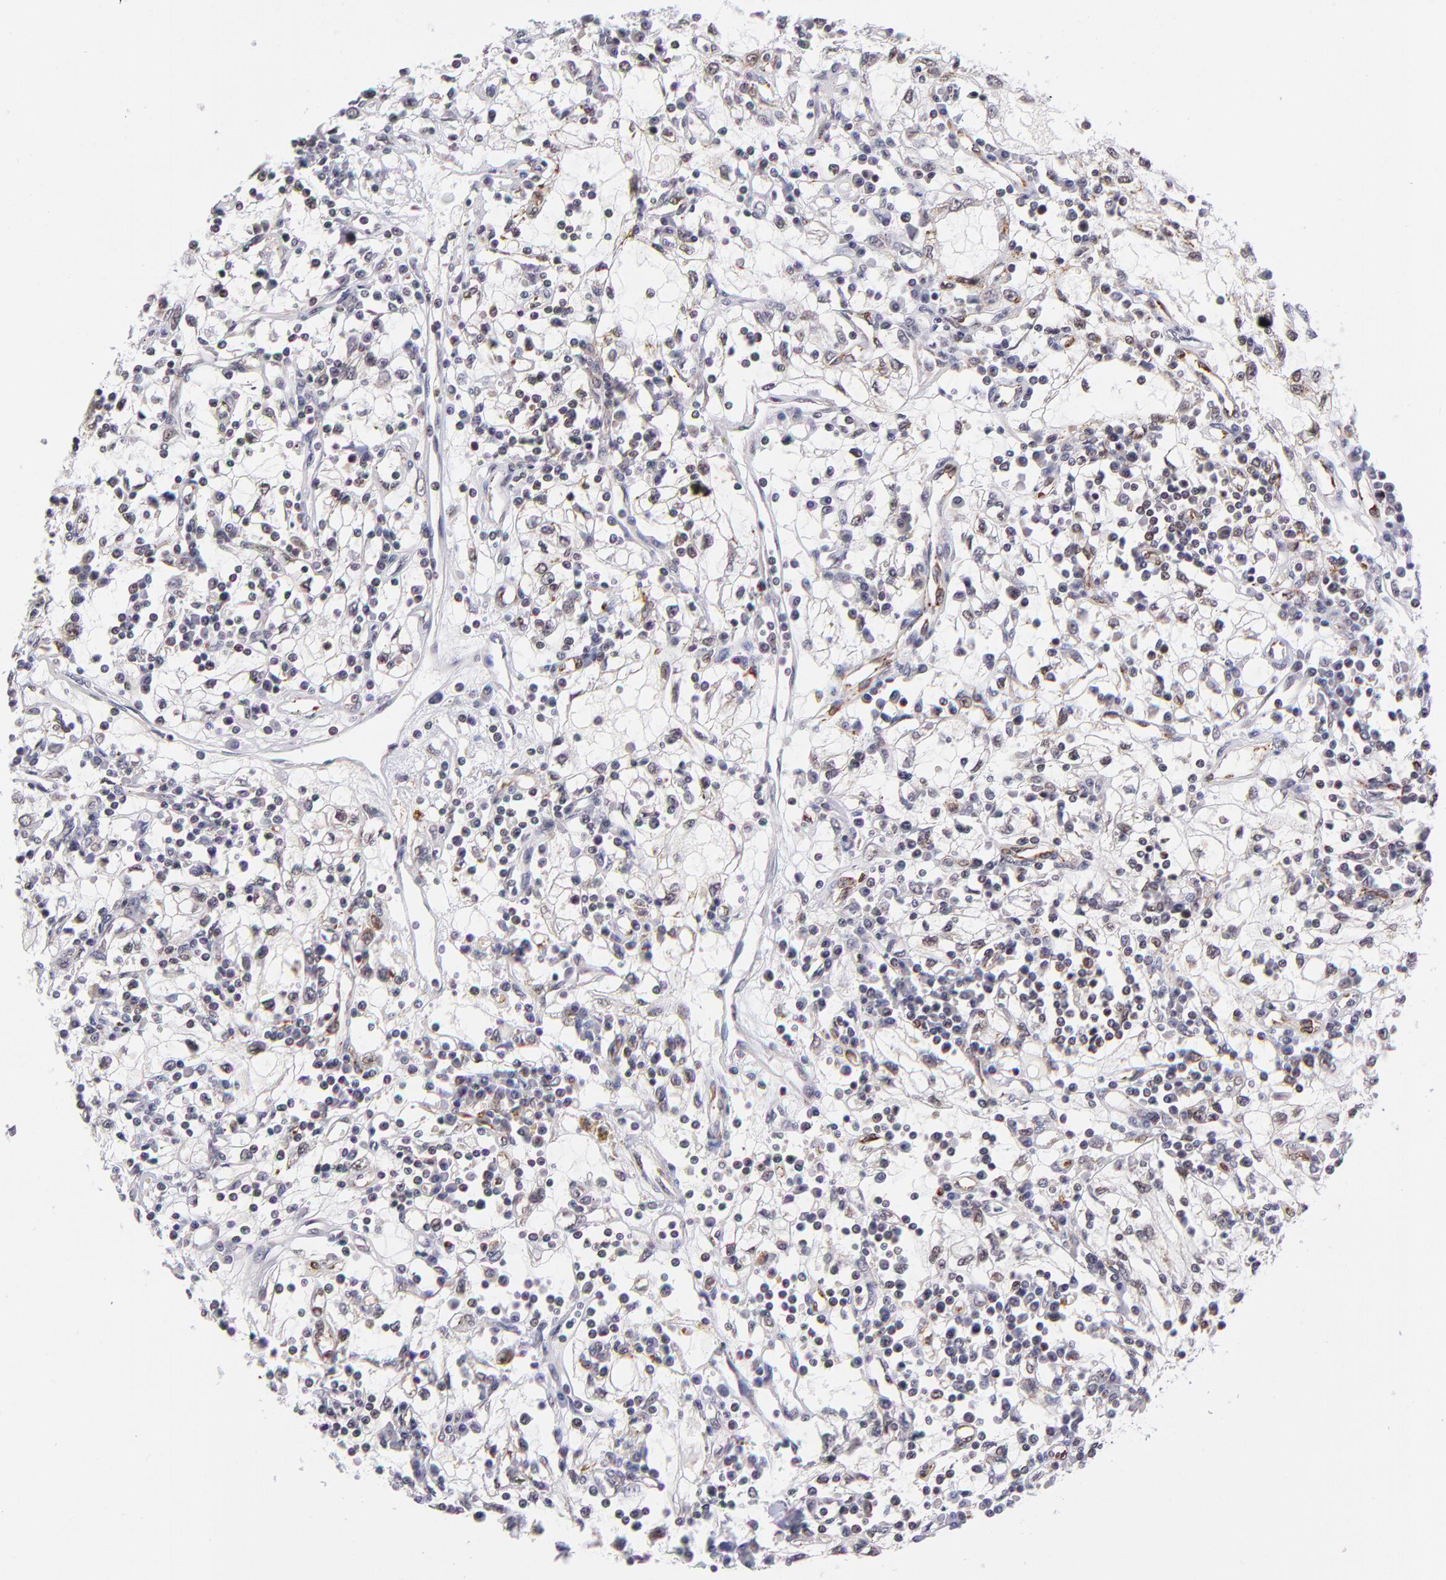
{"staining": {"intensity": "negative", "quantity": "none", "location": "none"}, "tissue": "renal cancer", "cell_type": "Tumor cells", "image_type": "cancer", "snomed": [{"axis": "morphology", "description": "Adenocarcinoma, NOS"}, {"axis": "topography", "description": "Kidney"}], "caption": "The photomicrograph reveals no staining of tumor cells in adenocarcinoma (renal).", "gene": "SOX6", "patient": {"sex": "male", "age": 82}}